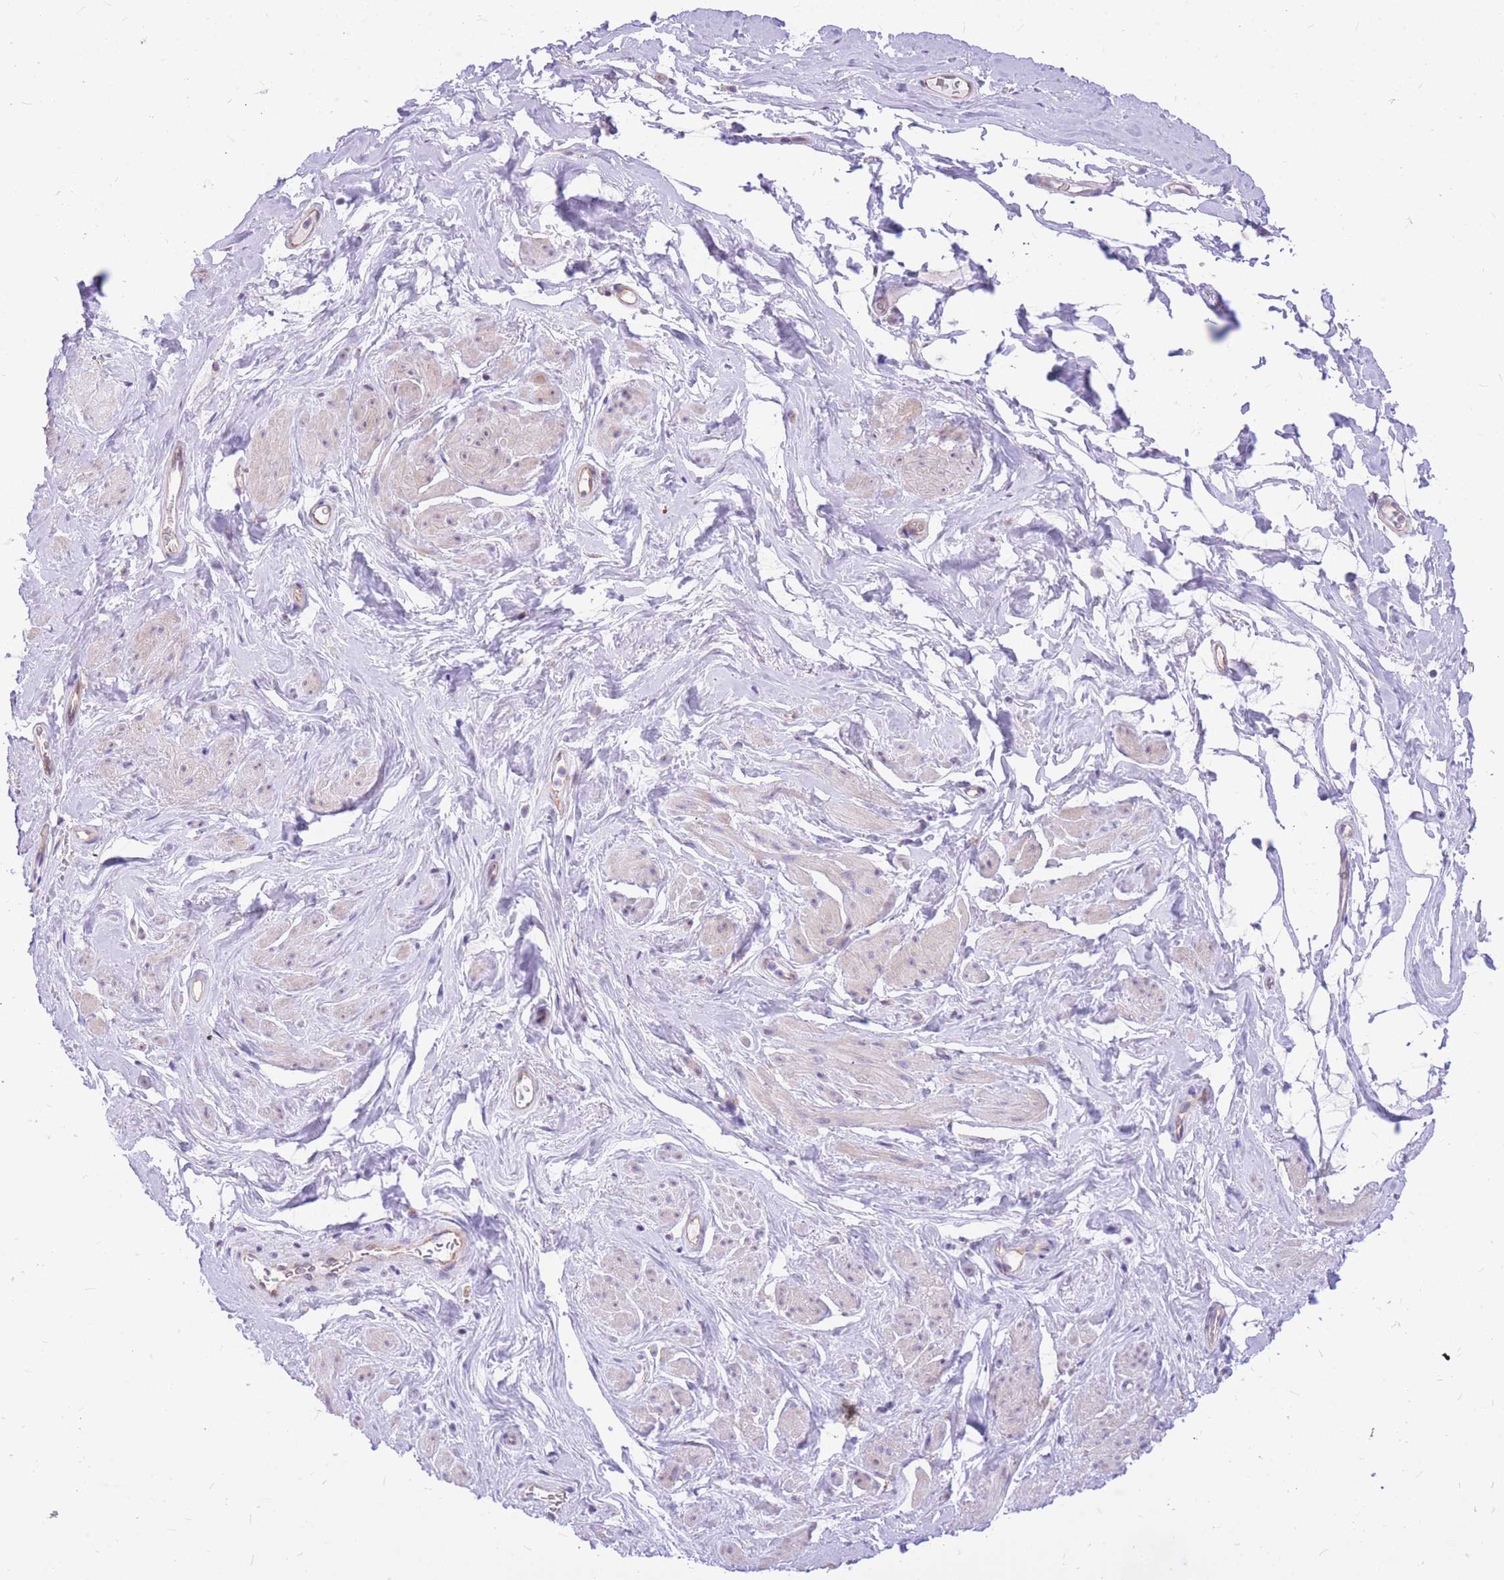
{"staining": {"intensity": "negative", "quantity": "none", "location": "none"}, "tissue": "smooth muscle", "cell_type": "Smooth muscle cells", "image_type": "normal", "snomed": [{"axis": "morphology", "description": "Normal tissue, NOS"}, {"axis": "topography", "description": "Smooth muscle"}, {"axis": "topography", "description": "Peripheral nerve tissue"}], "caption": "Immunohistochemical staining of unremarkable human smooth muscle exhibits no significant expression in smooth muscle cells.", "gene": "TOPAZ1", "patient": {"sex": "male", "age": 69}}